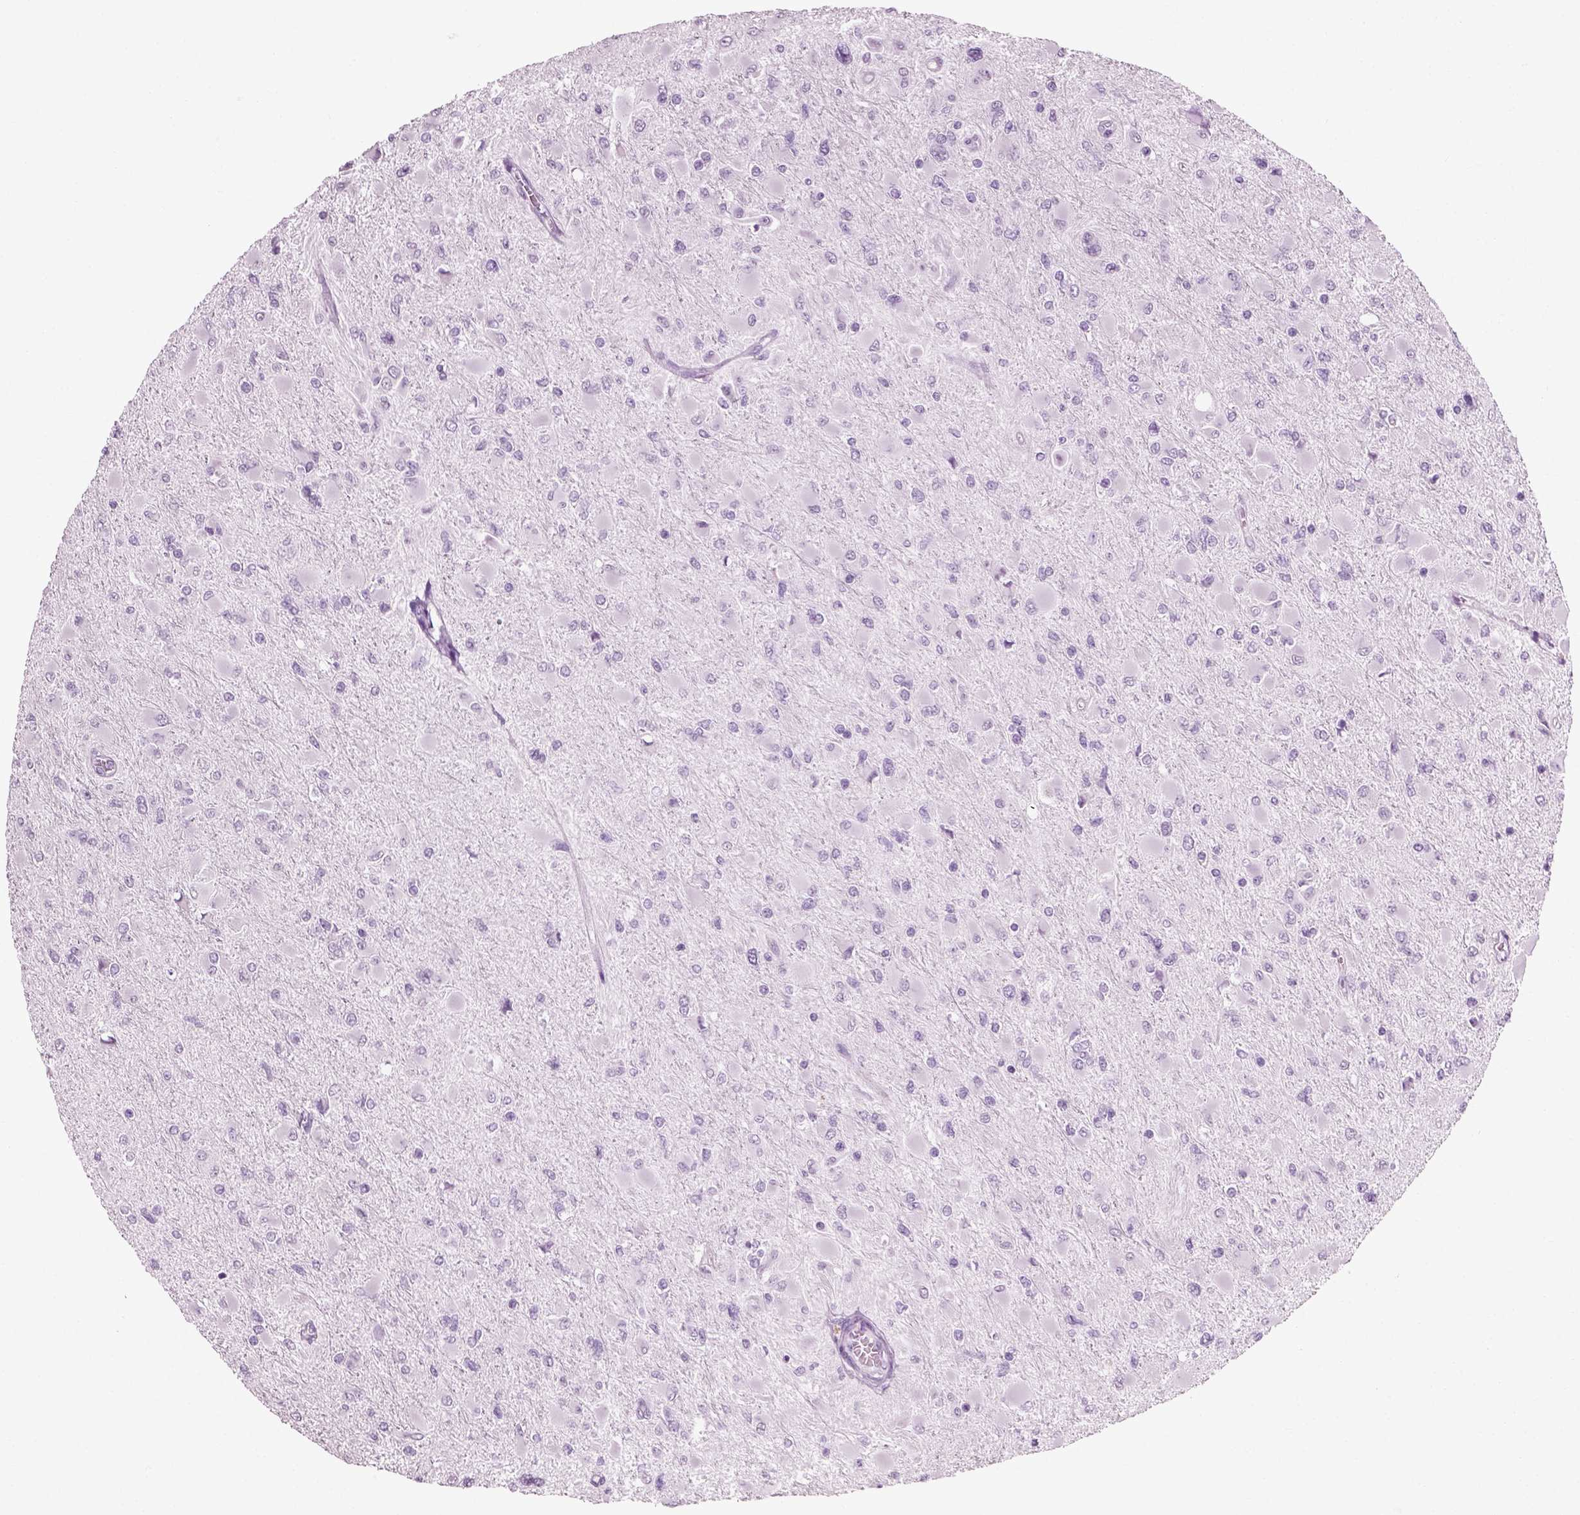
{"staining": {"intensity": "negative", "quantity": "none", "location": "none"}, "tissue": "glioma", "cell_type": "Tumor cells", "image_type": "cancer", "snomed": [{"axis": "morphology", "description": "Glioma, malignant, High grade"}, {"axis": "topography", "description": "Cerebral cortex"}], "caption": "Glioma was stained to show a protein in brown. There is no significant staining in tumor cells.", "gene": "SLC26A8", "patient": {"sex": "female", "age": 36}}